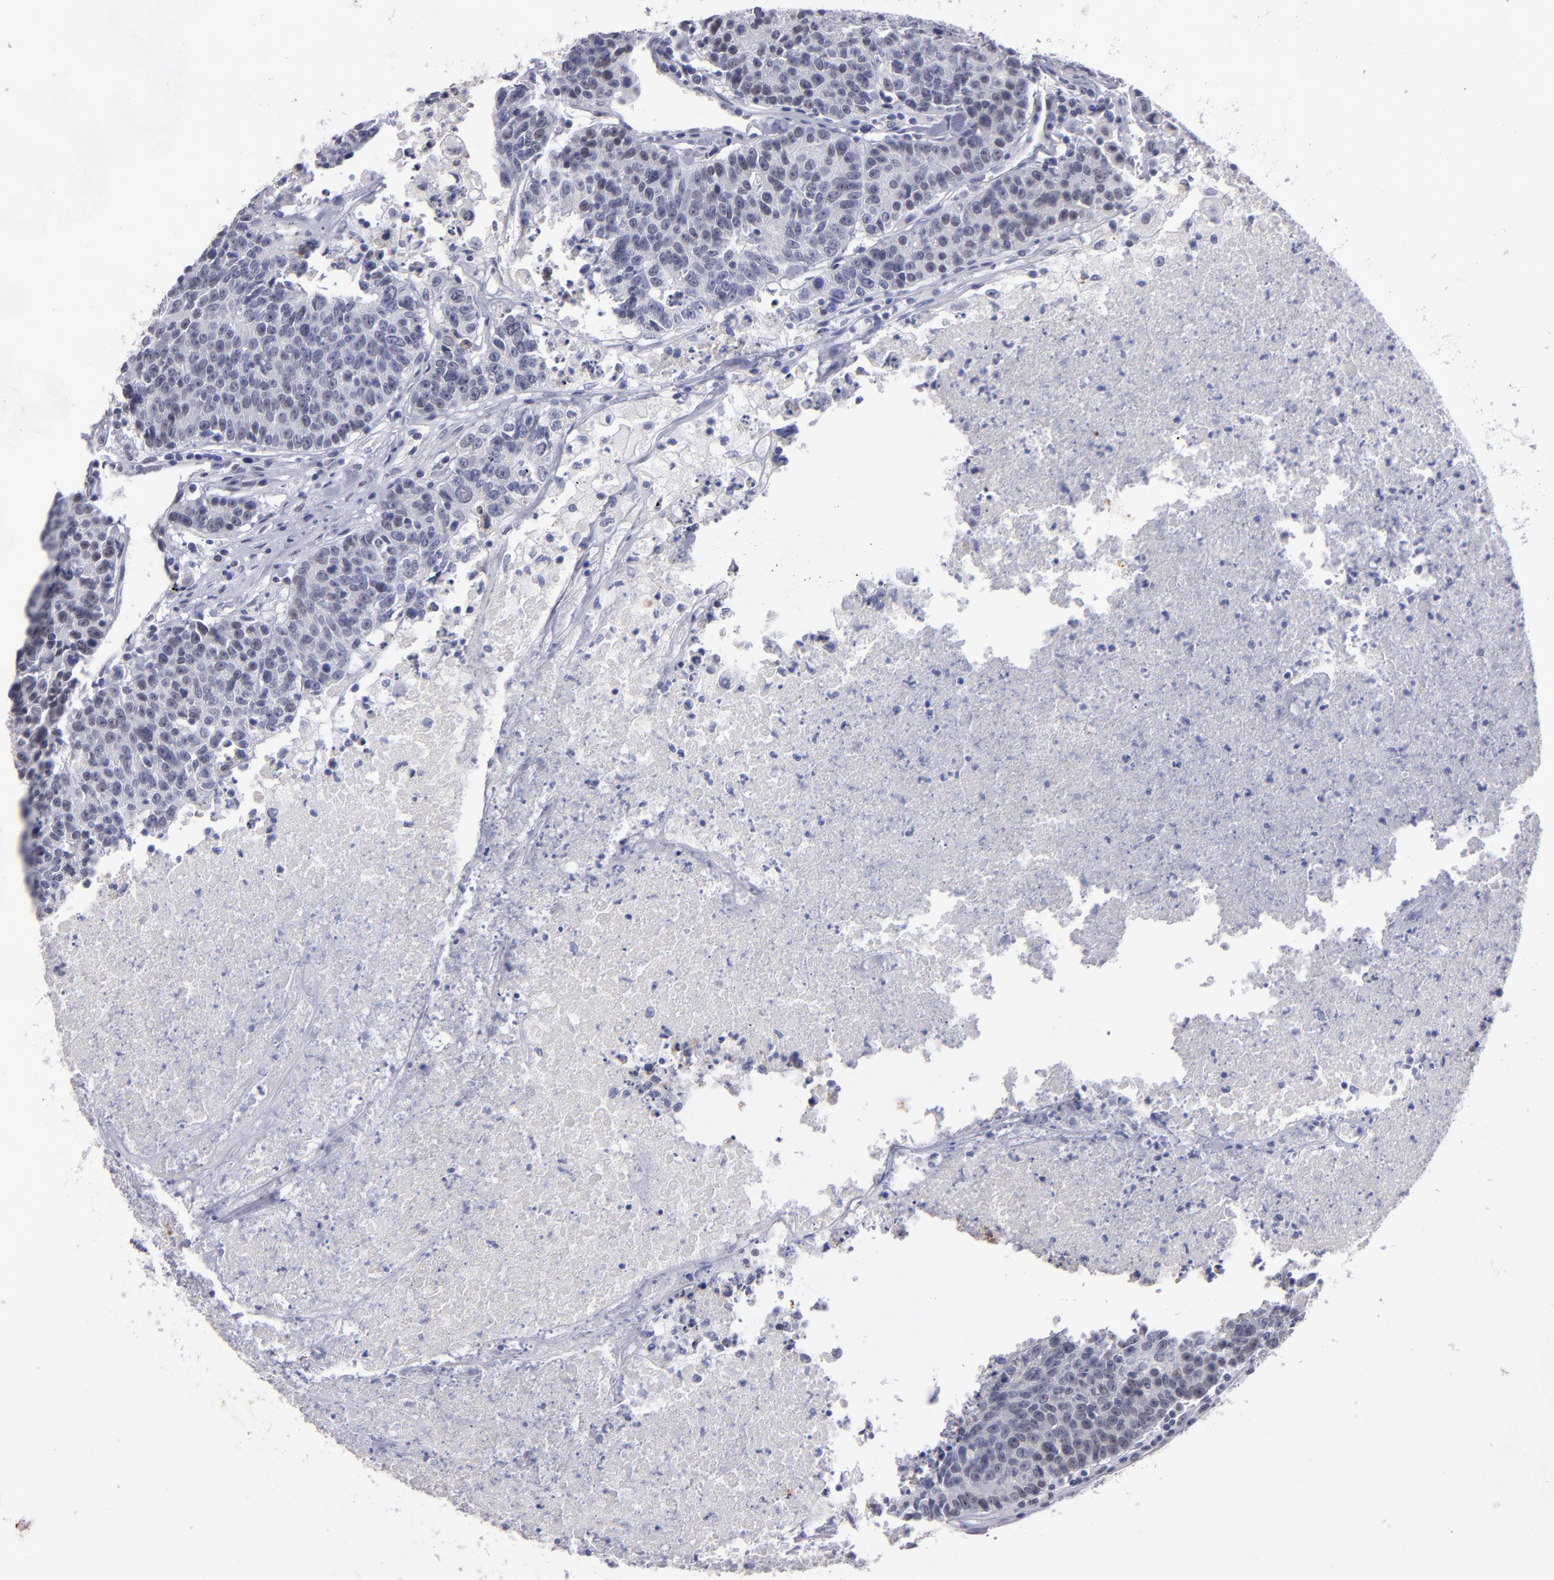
{"staining": {"intensity": "weak", "quantity": "<25%", "location": "nuclear"}, "tissue": "colorectal cancer", "cell_type": "Tumor cells", "image_type": "cancer", "snomed": [{"axis": "morphology", "description": "Adenocarcinoma, NOS"}, {"axis": "topography", "description": "Colon"}], "caption": "Immunohistochemistry (IHC) image of human colorectal cancer (adenocarcinoma) stained for a protein (brown), which reveals no positivity in tumor cells.", "gene": "OTUB2", "patient": {"sex": "female", "age": 53}}